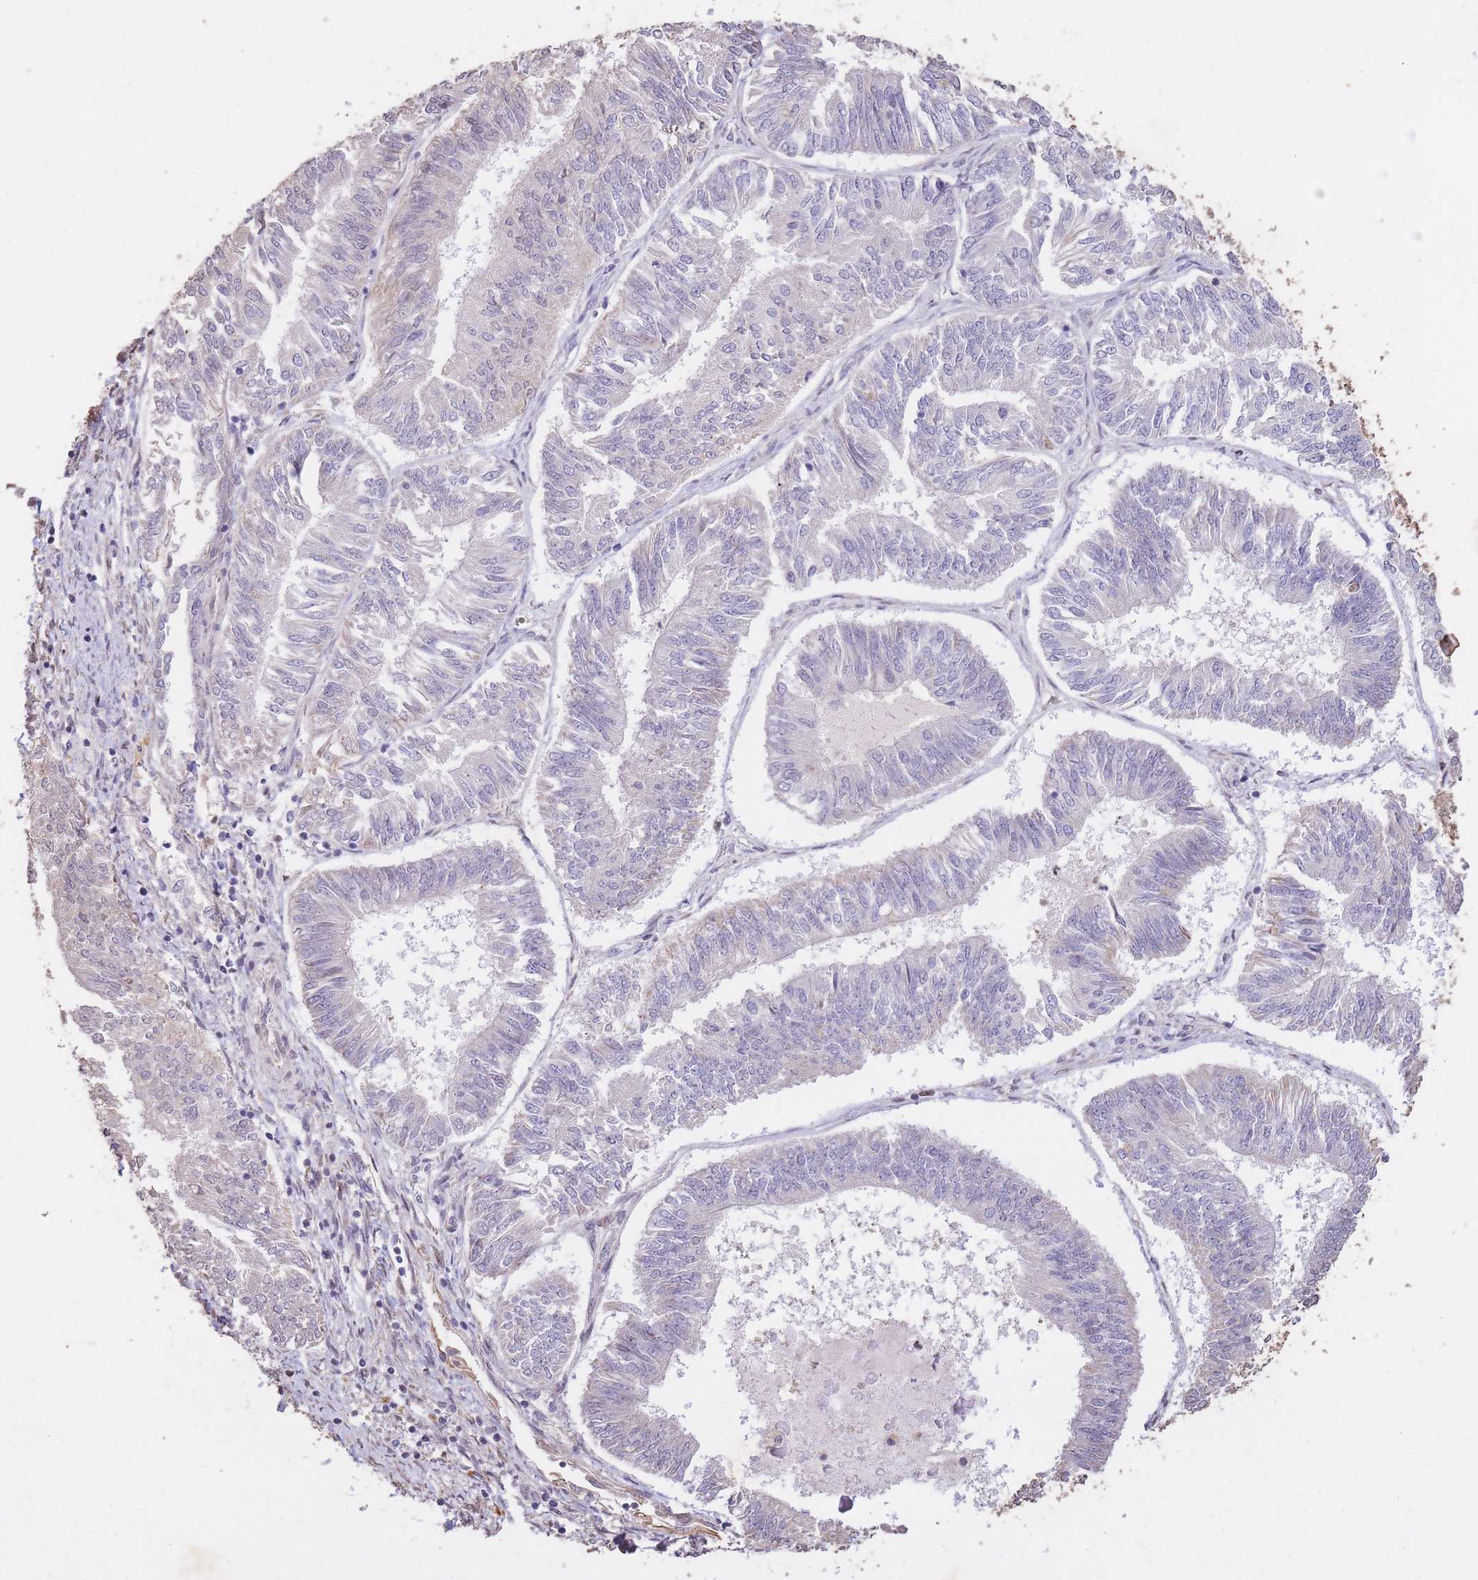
{"staining": {"intensity": "negative", "quantity": "none", "location": "none"}, "tissue": "endometrial cancer", "cell_type": "Tumor cells", "image_type": "cancer", "snomed": [{"axis": "morphology", "description": "Adenocarcinoma, NOS"}, {"axis": "topography", "description": "Endometrium"}], "caption": "Tumor cells are negative for brown protein staining in endometrial cancer (adenocarcinoma). (Stains: DAB immunohistochemistry (IHC) with hematoxylin counter stain, Microscopy: brightfield microscopy at high magnification).", "gene": "RGS14", "patient": {"sex": "female", "age": 58}}